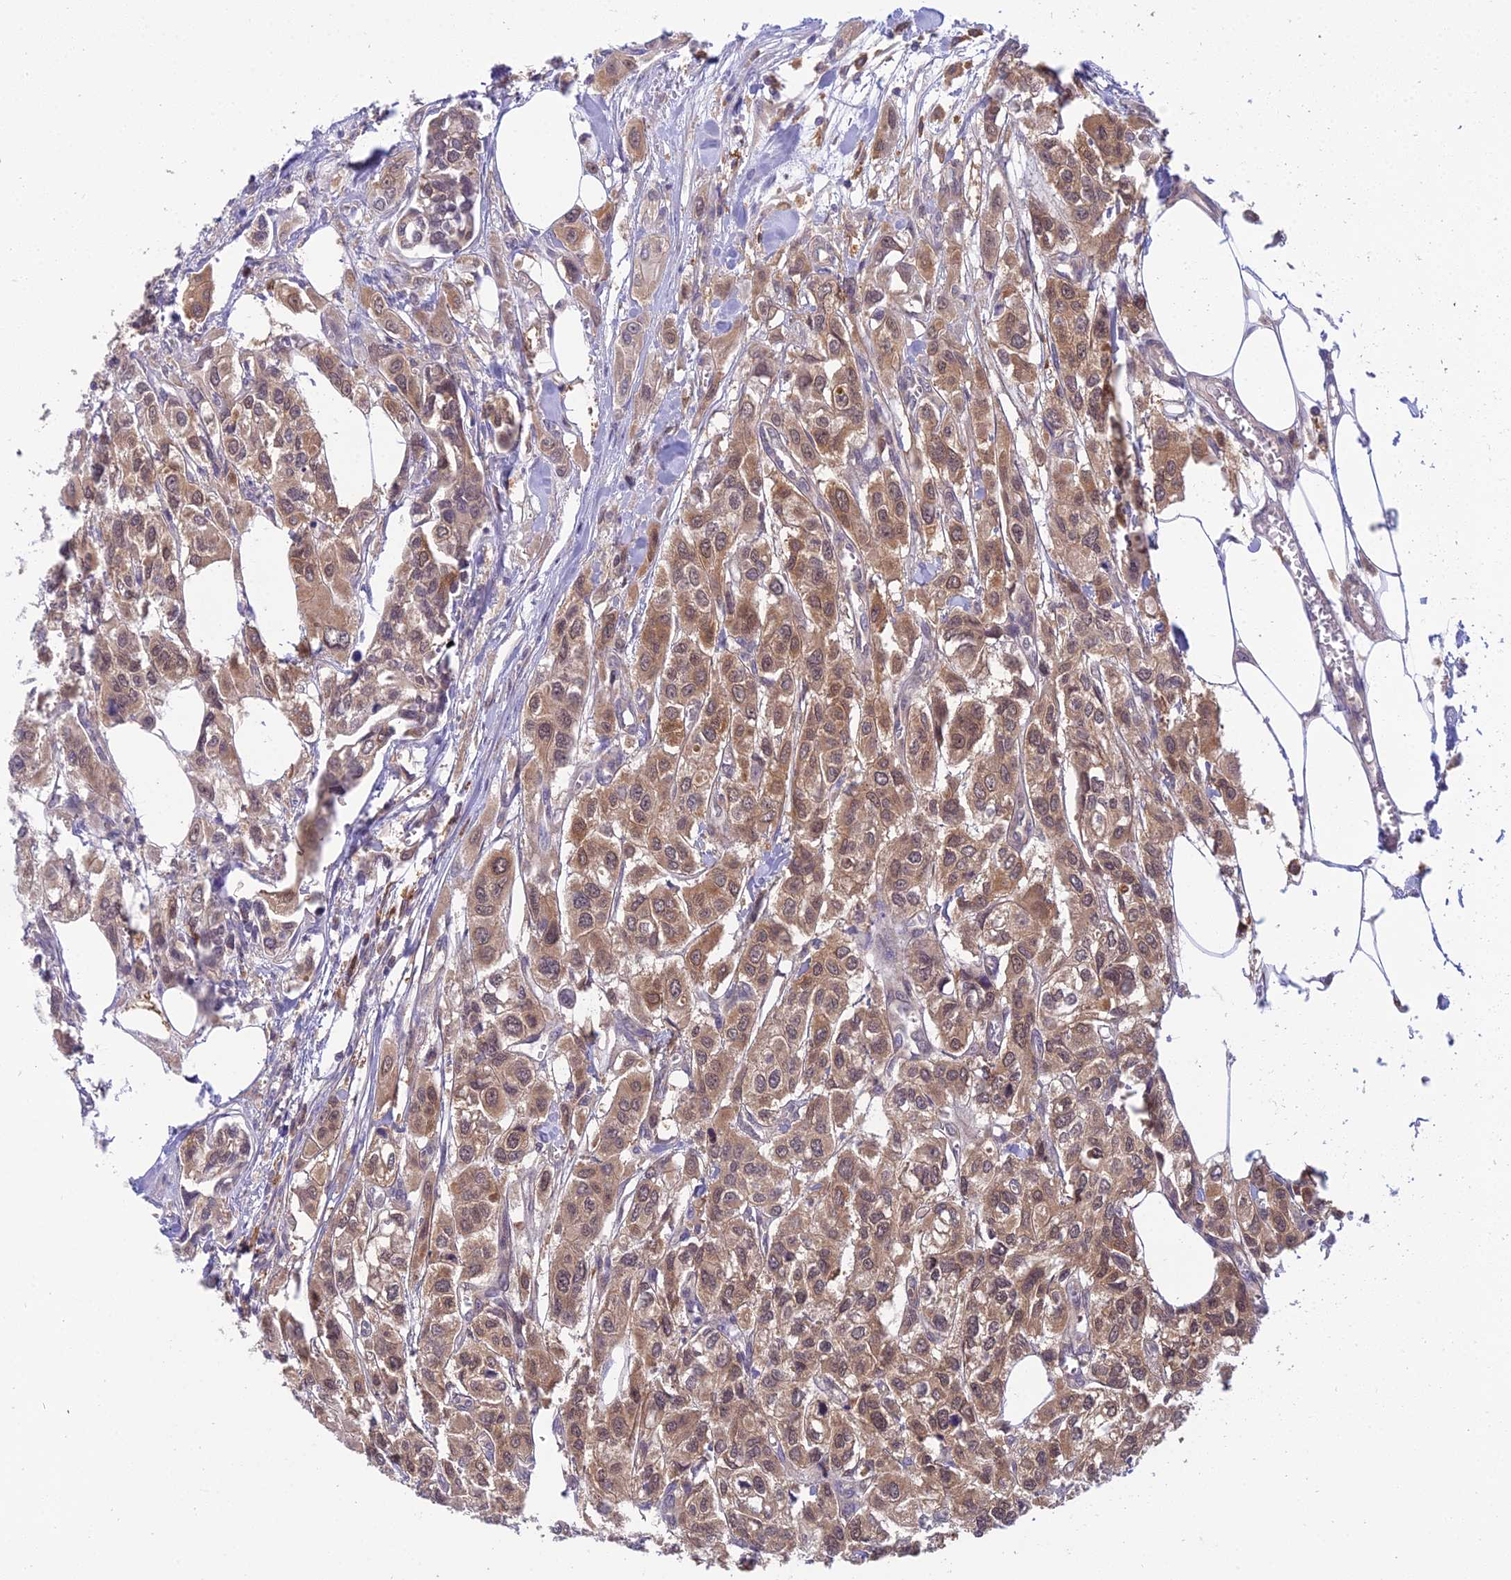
{"staining": {"intensity": "moderate", "quantity": ">75%", "location": "cytoplasmic/membranous"}, "tissue": "urothelial cancer", "cell_type": "Tumor cells", "image_type": "cancer", "snomed": [{"axis": "morphology", "description": "Urothelial carcinoma, High grade"}, {"axis": "topography", "description": "Urinary bladder"}], "caption": "Protein staining demonstrates moderate cytoplasmic/membranous positivity in about >75% of tumor cells in urothelial cancer. (brown staining indicates protein expression, while blue staining denotes nuclei).", "gene": "UBE2G1", "patient": {"sex": "male", "age": 67}}